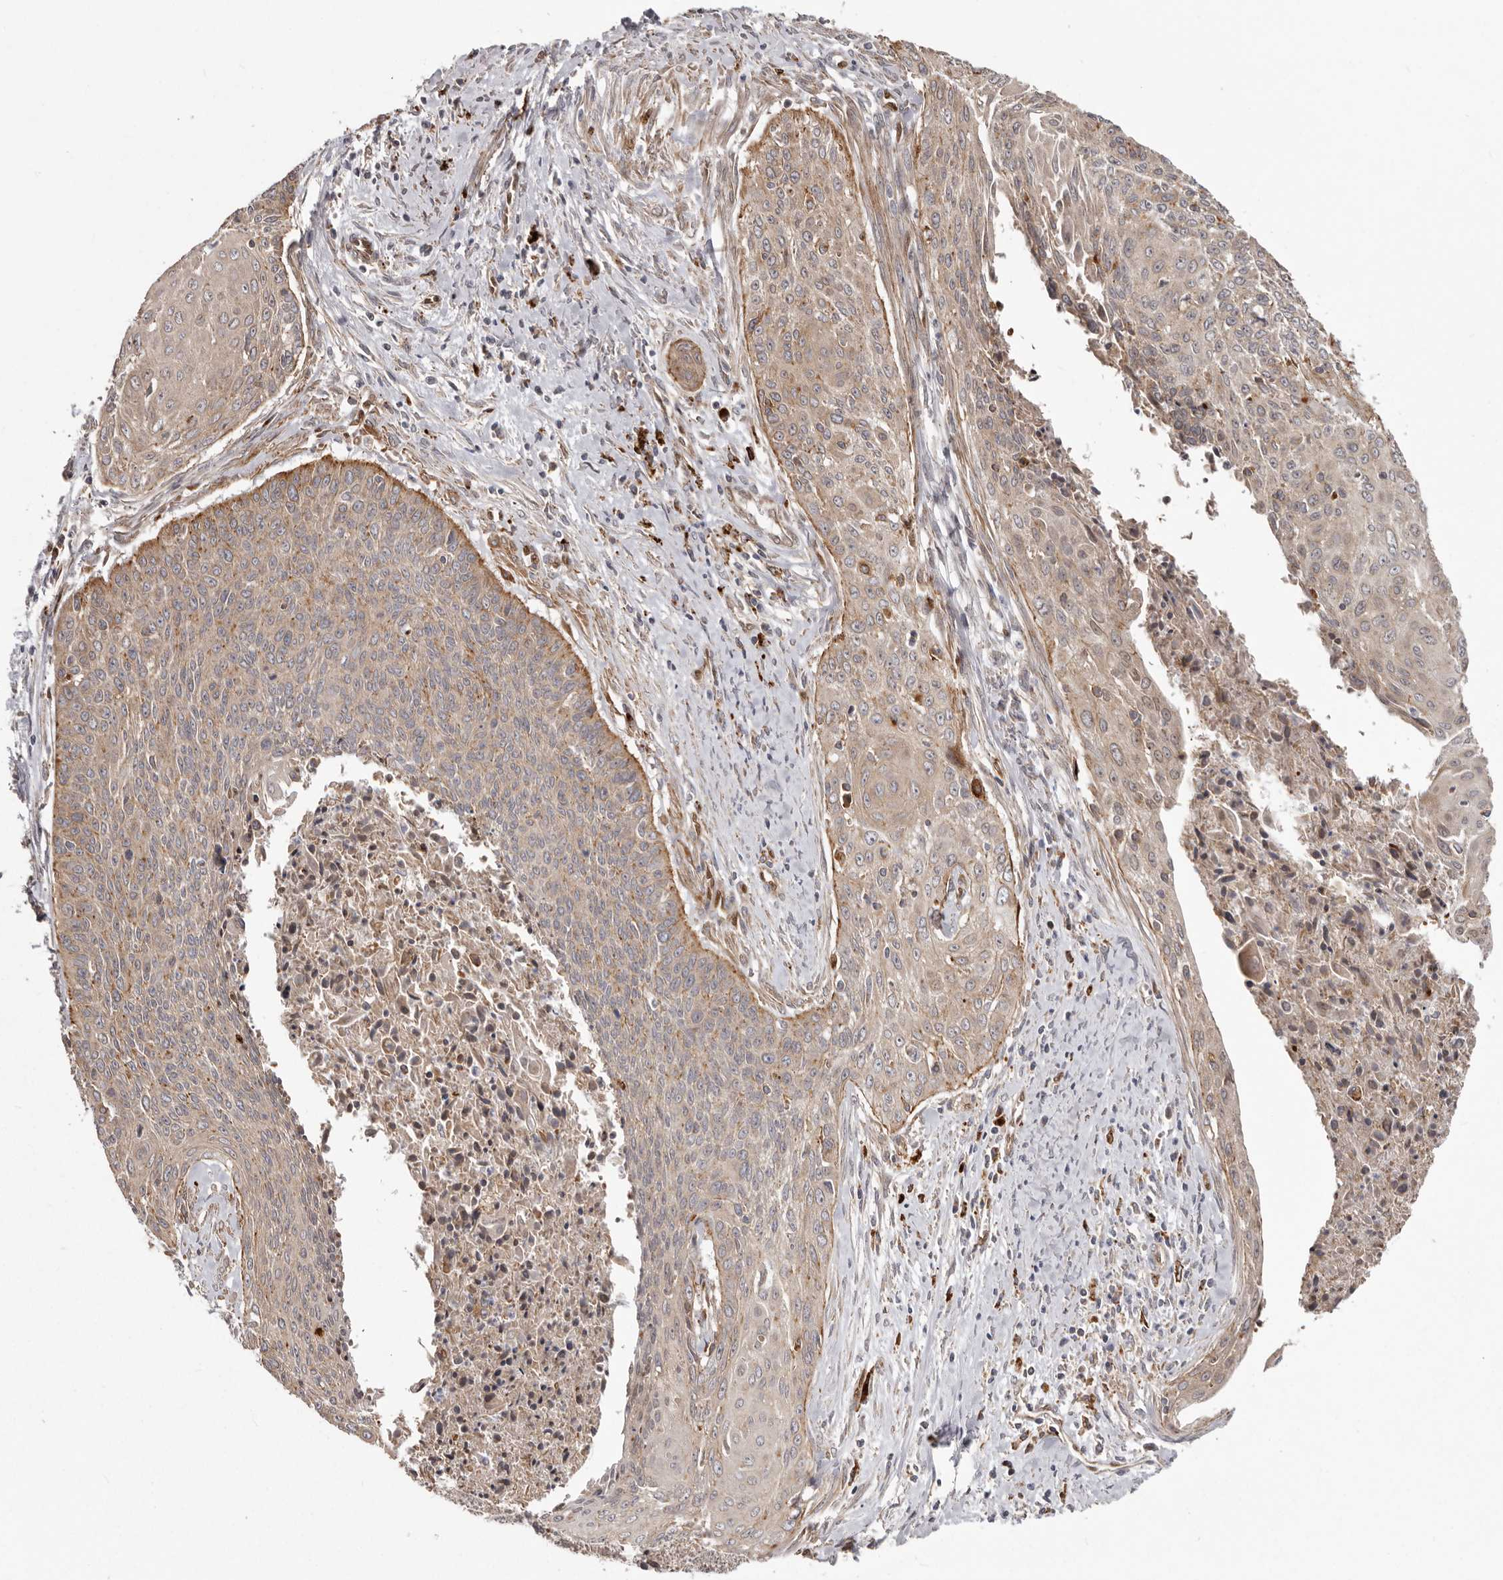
{"staining": {"intensity": "weak", "quantity": ">75%", "location": "cytoplasmic/membranous"}, "tissue": "cervical cancer", "cell_type": "Tumor cells", "image_type": "cancer", "snomed": [{"axis": "morphology", "description": "Squamous cell carcinoma, NOS"}, {"axis": "topography", "description": "Cervix"}], "caption": "Human squamous cell carcinoma (cervical) stained for a protein (brown) reveals weak cytoplasmic/membranous positive expression in about >75% of tumor cells.", "gene": "NUP43", "patient": {"sex": "female", "age": 55}}